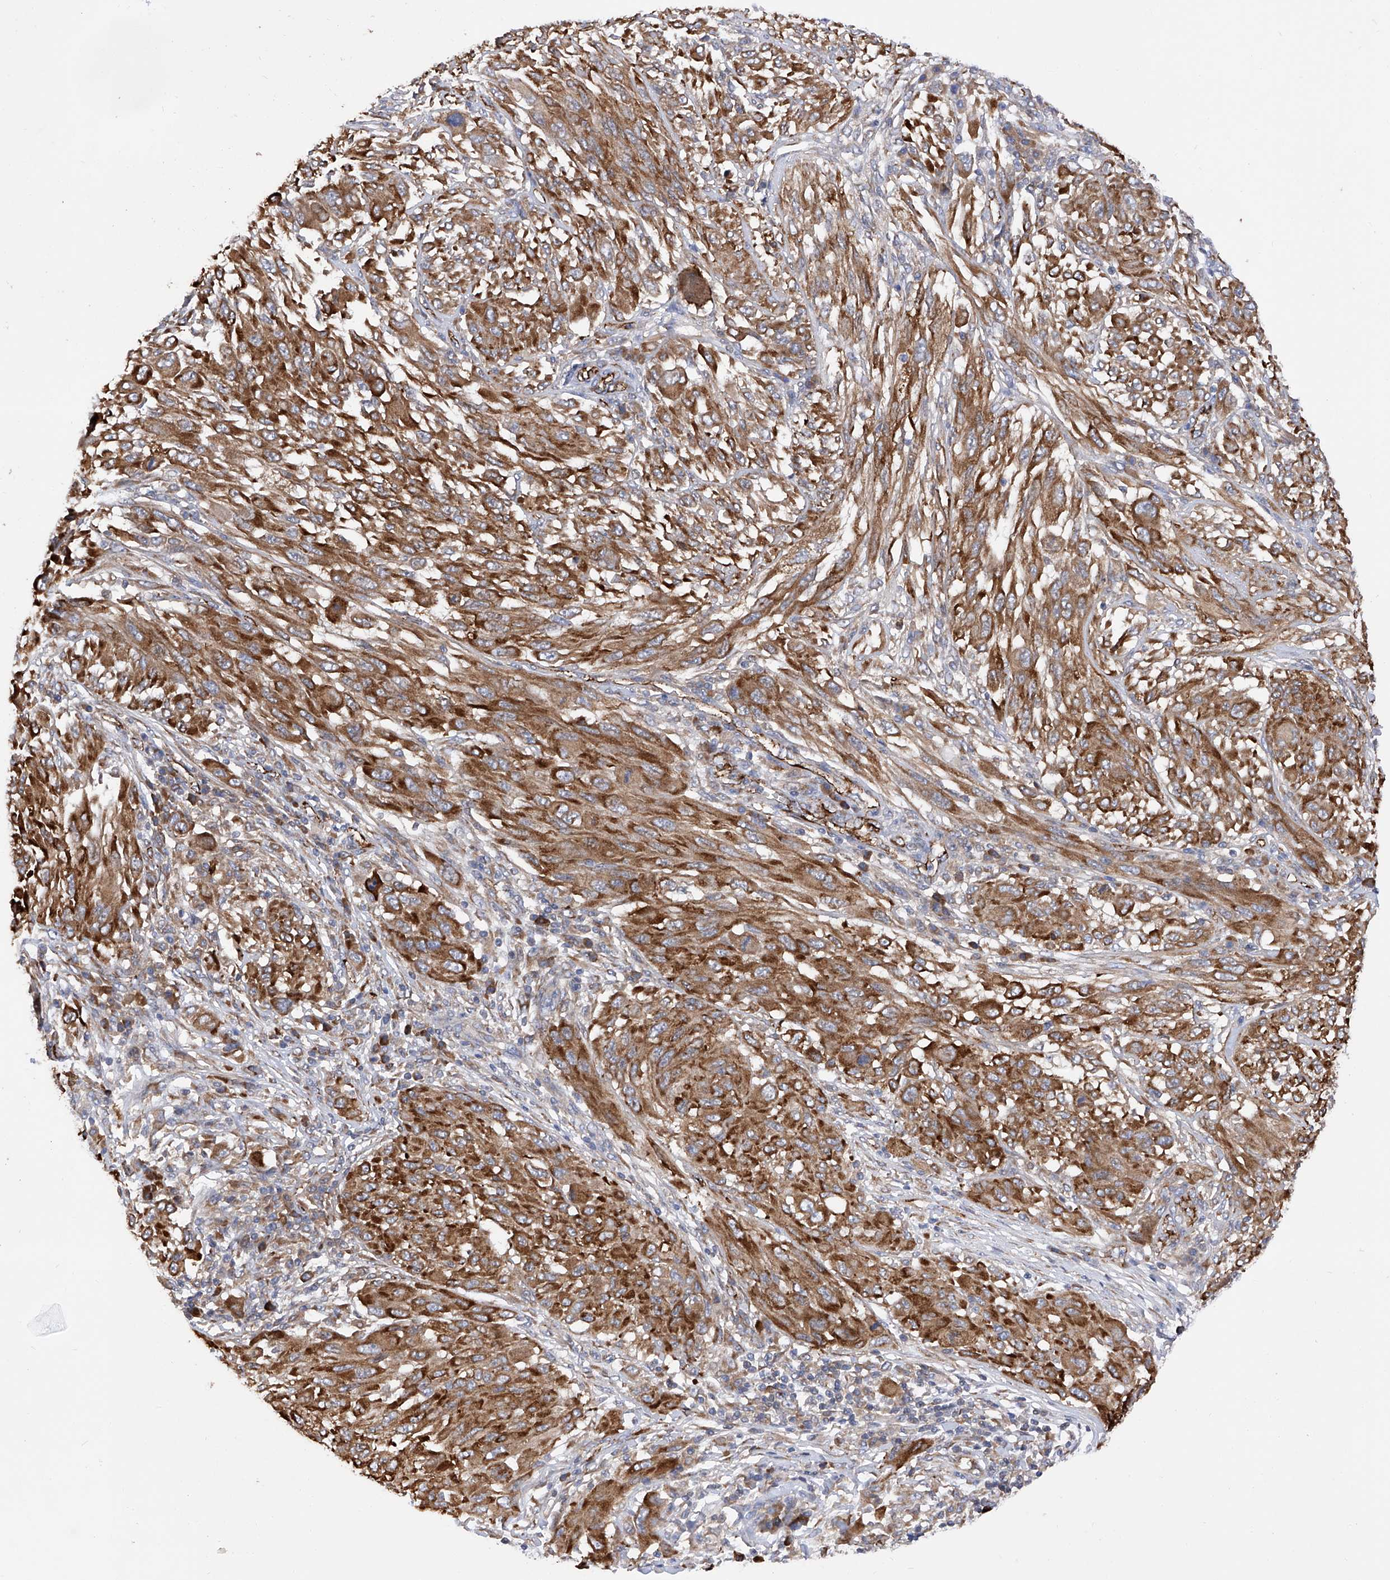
{"staining": {"intensity": "moderate", "quantity": ">75%", "location": "cytoplasmic/membranous"}, "tissue": "melanoma", "cell_type": "Tumor cells", "image_type": "cancer", "snomed": [{"axis": "morphology", "description": "Malignant melanoma, NOS"}, {"axis": "topography", "description": "Skin"}], "caption": "Immunohistochemistry (IHC) photomicrograph of neoplastic tissue: melanoma stained using immunohistochemistry displays medium levels of moderate protein expression localized specifically in the cytoplasmic/membranous of tumor cells, appearing as a cytoplasmic/membranous brown color.", "gene": "INPP5B", "patient": {"sex": "female", "age": 91}}